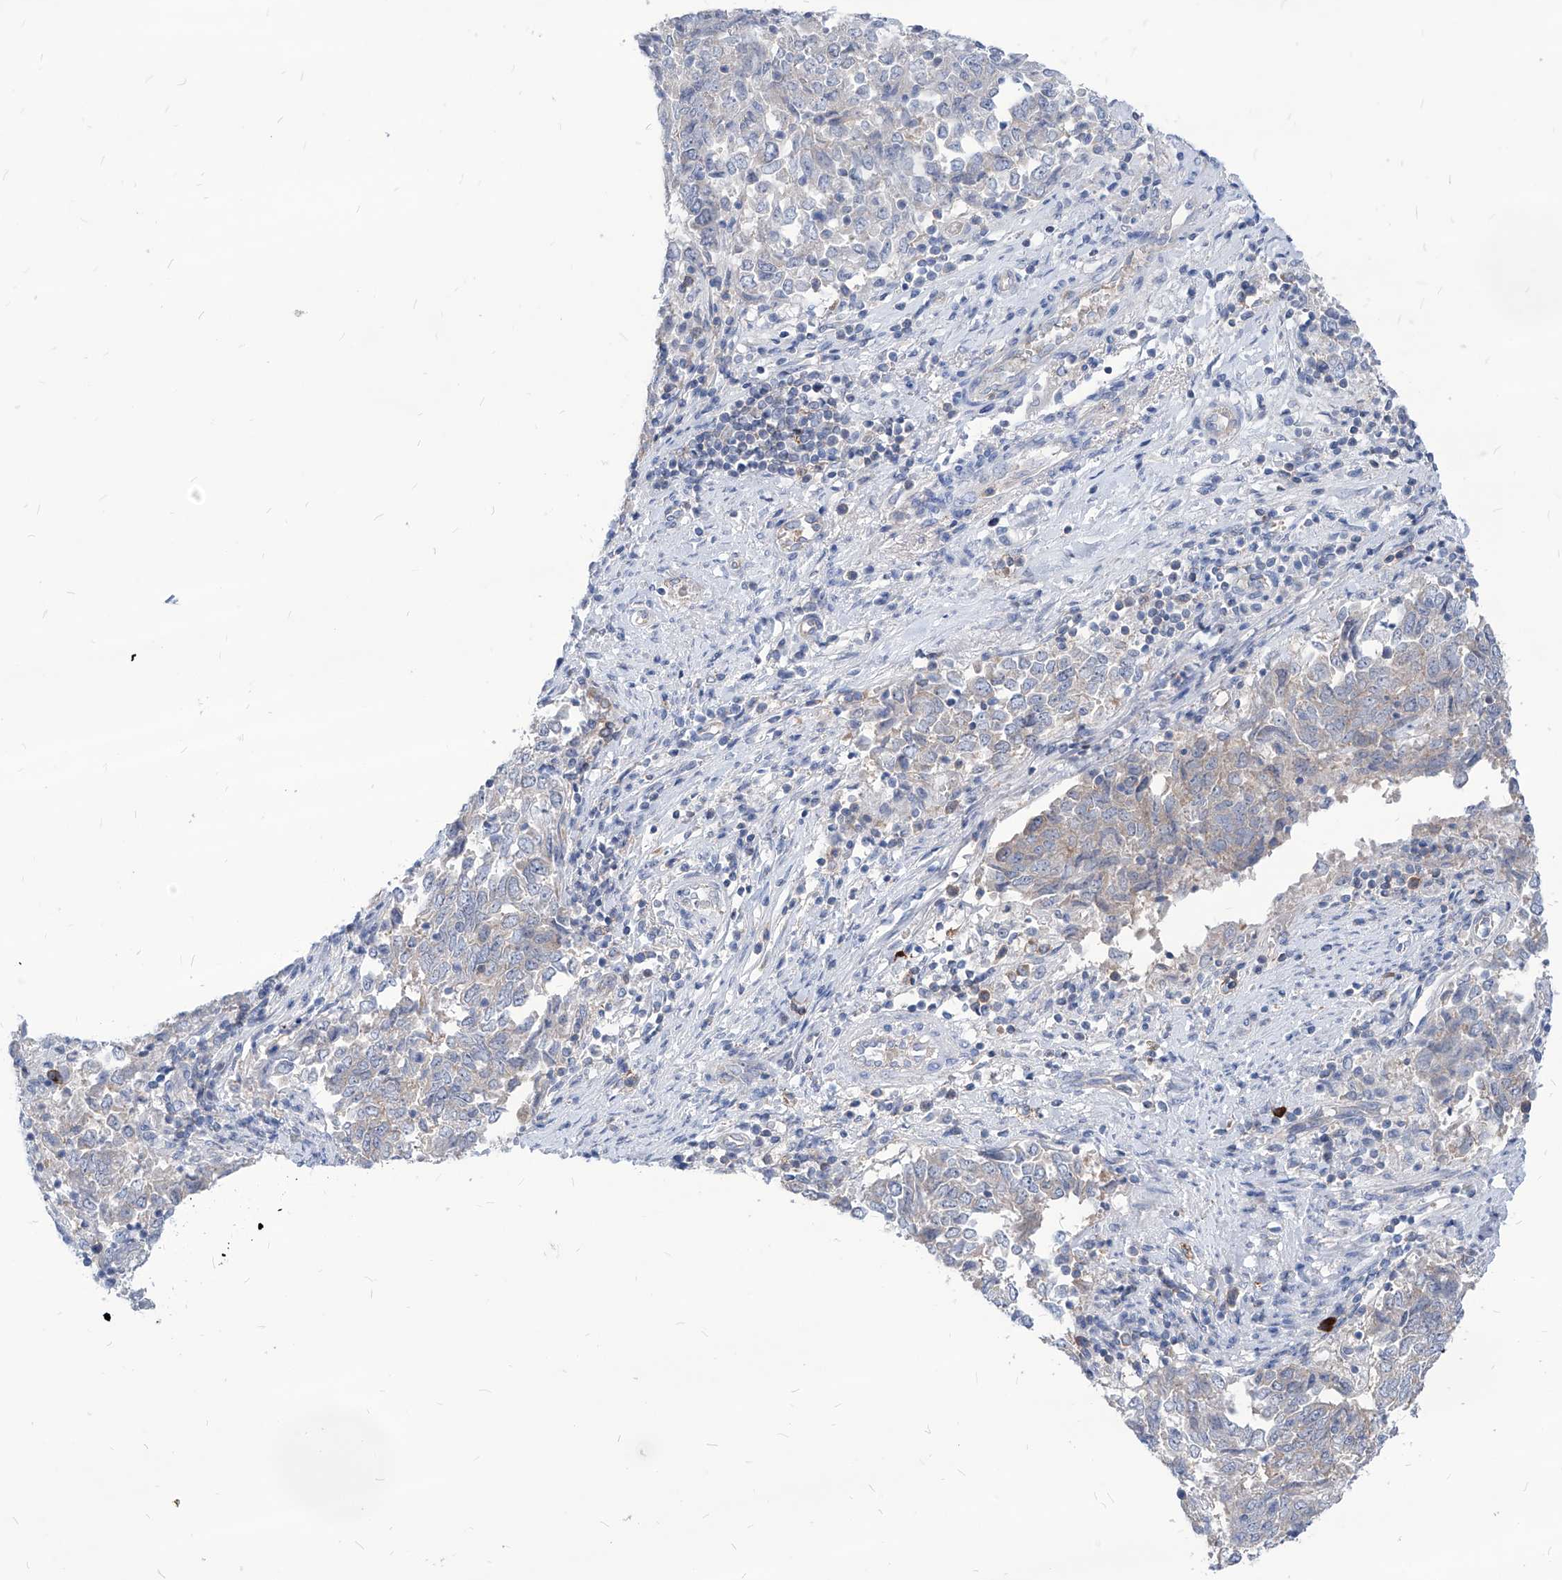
{"staining": {"intensity": "negative", "quantity": "none", "location": "none"}, "tissue": "endometrial cancer", "cell_type": "Tumor cells", "image_type": "cancer", "snomed": [{"axis": "morphology", "description": "Adenocarcinoma, NOS"}, {"axis": "topography", "description": "Endometrium"}], "caption": "High magnification brightfield microscopy of endometrial cancer (adenocarcinoma) stained with DAB (brown) and counterstained with hematoxylin (blue): tumor cells show no significant positivity. (DAB (3,3'-diaminobenzidine) IHC, high magnification).", "gene": "AKAP10", "patient": {"sex": "female", "age": 80}}